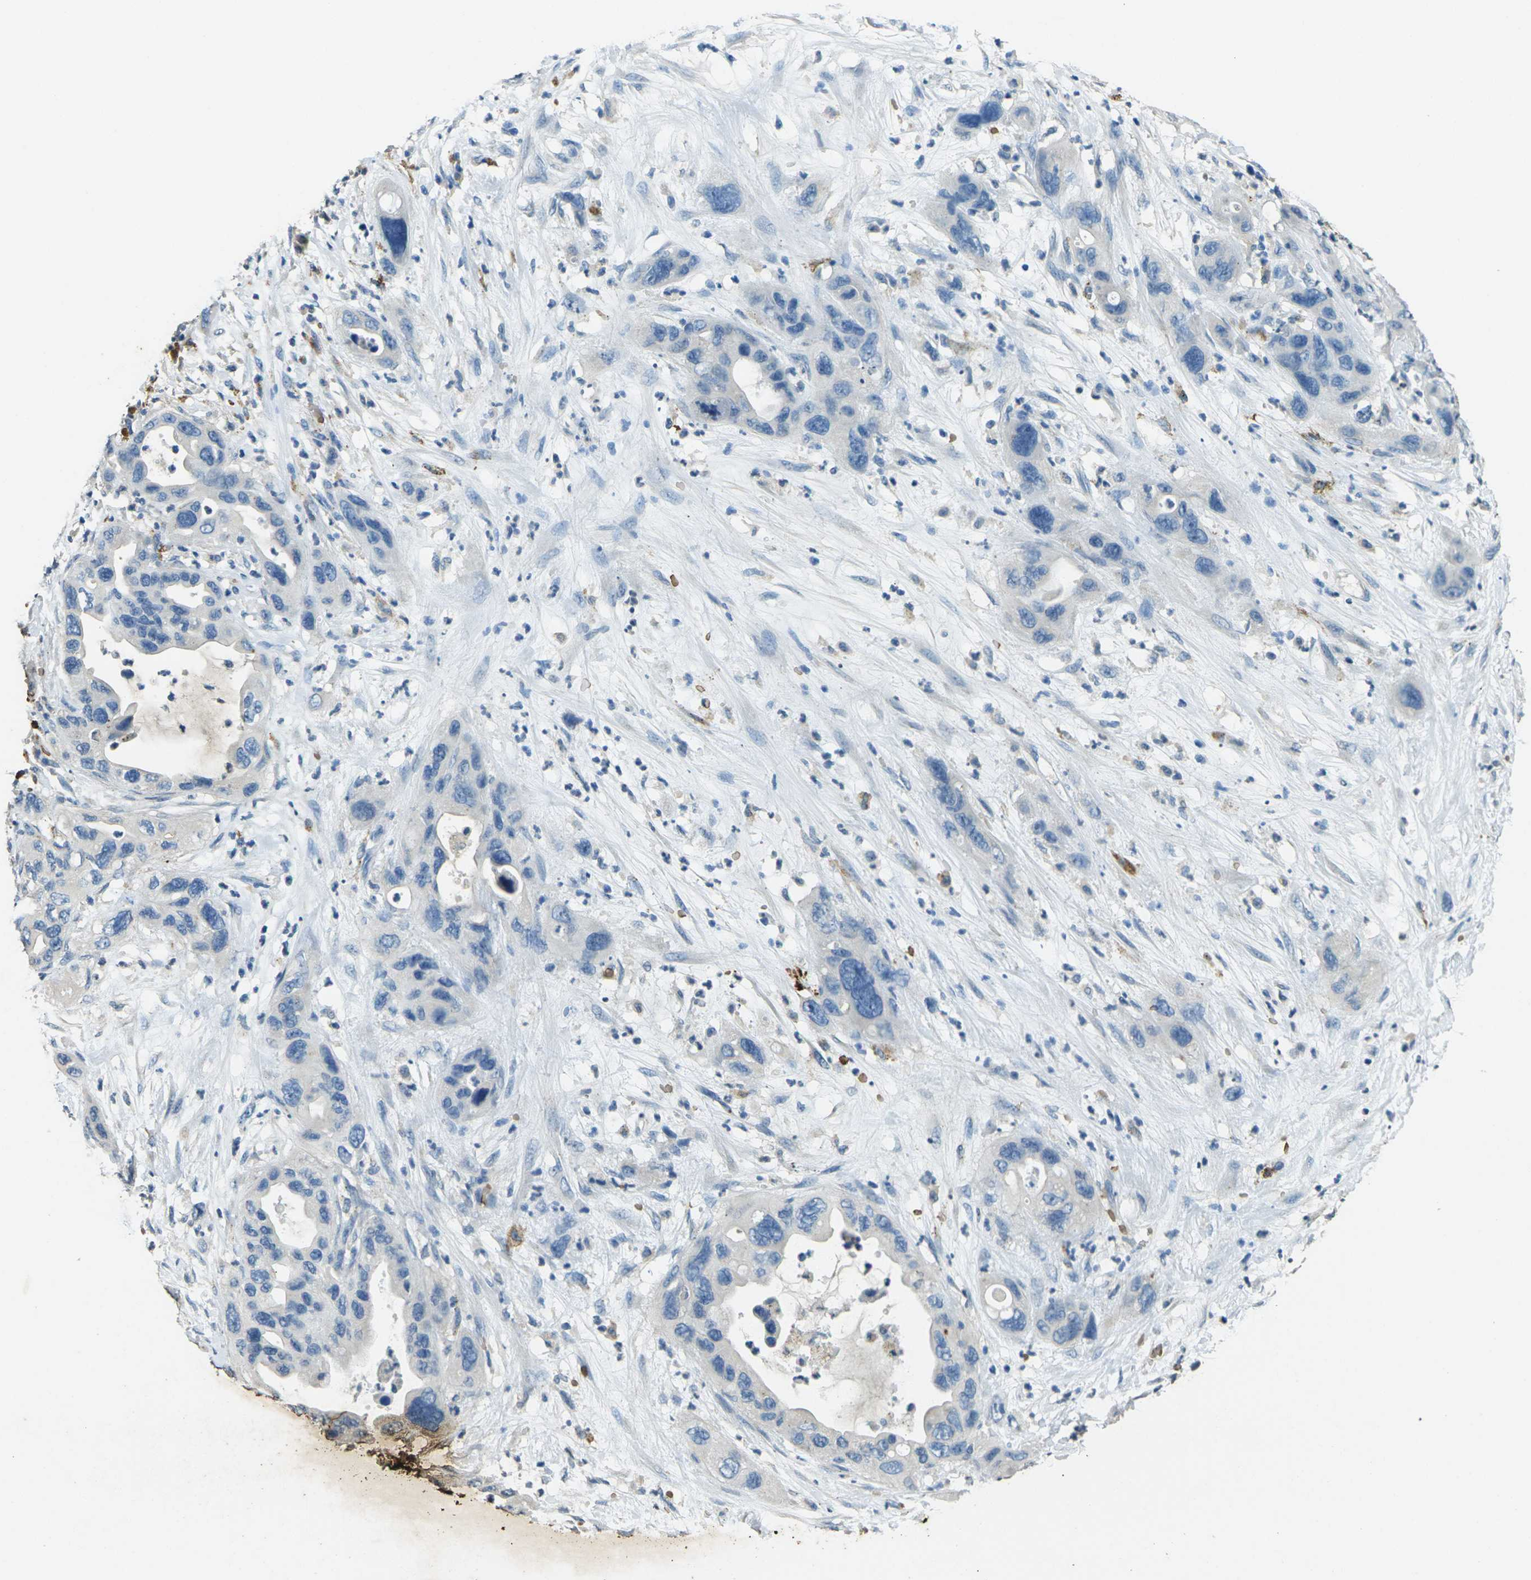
{"staining": {"intensity": "negative", "quantity": "none", "location": "none"}, "tissue": "pancreatic cancer", "cell_type": "Tumor cells", "image_type": "cancer", "snomed": [{"axis": "morphology", "description": "Adenocarcinoma, NOS"}, {"axis": "topography", "description": "Pancreas"}], "caption": "An immunohistochemistry (IHC) photomicrograph of adenocarcinoma (pancreatic) is shown. There is no staining in tumor cells of adenocarcinoma (pancreatic).", "gene": "HBB", "patient": {"sex": "female", "age": 71}}